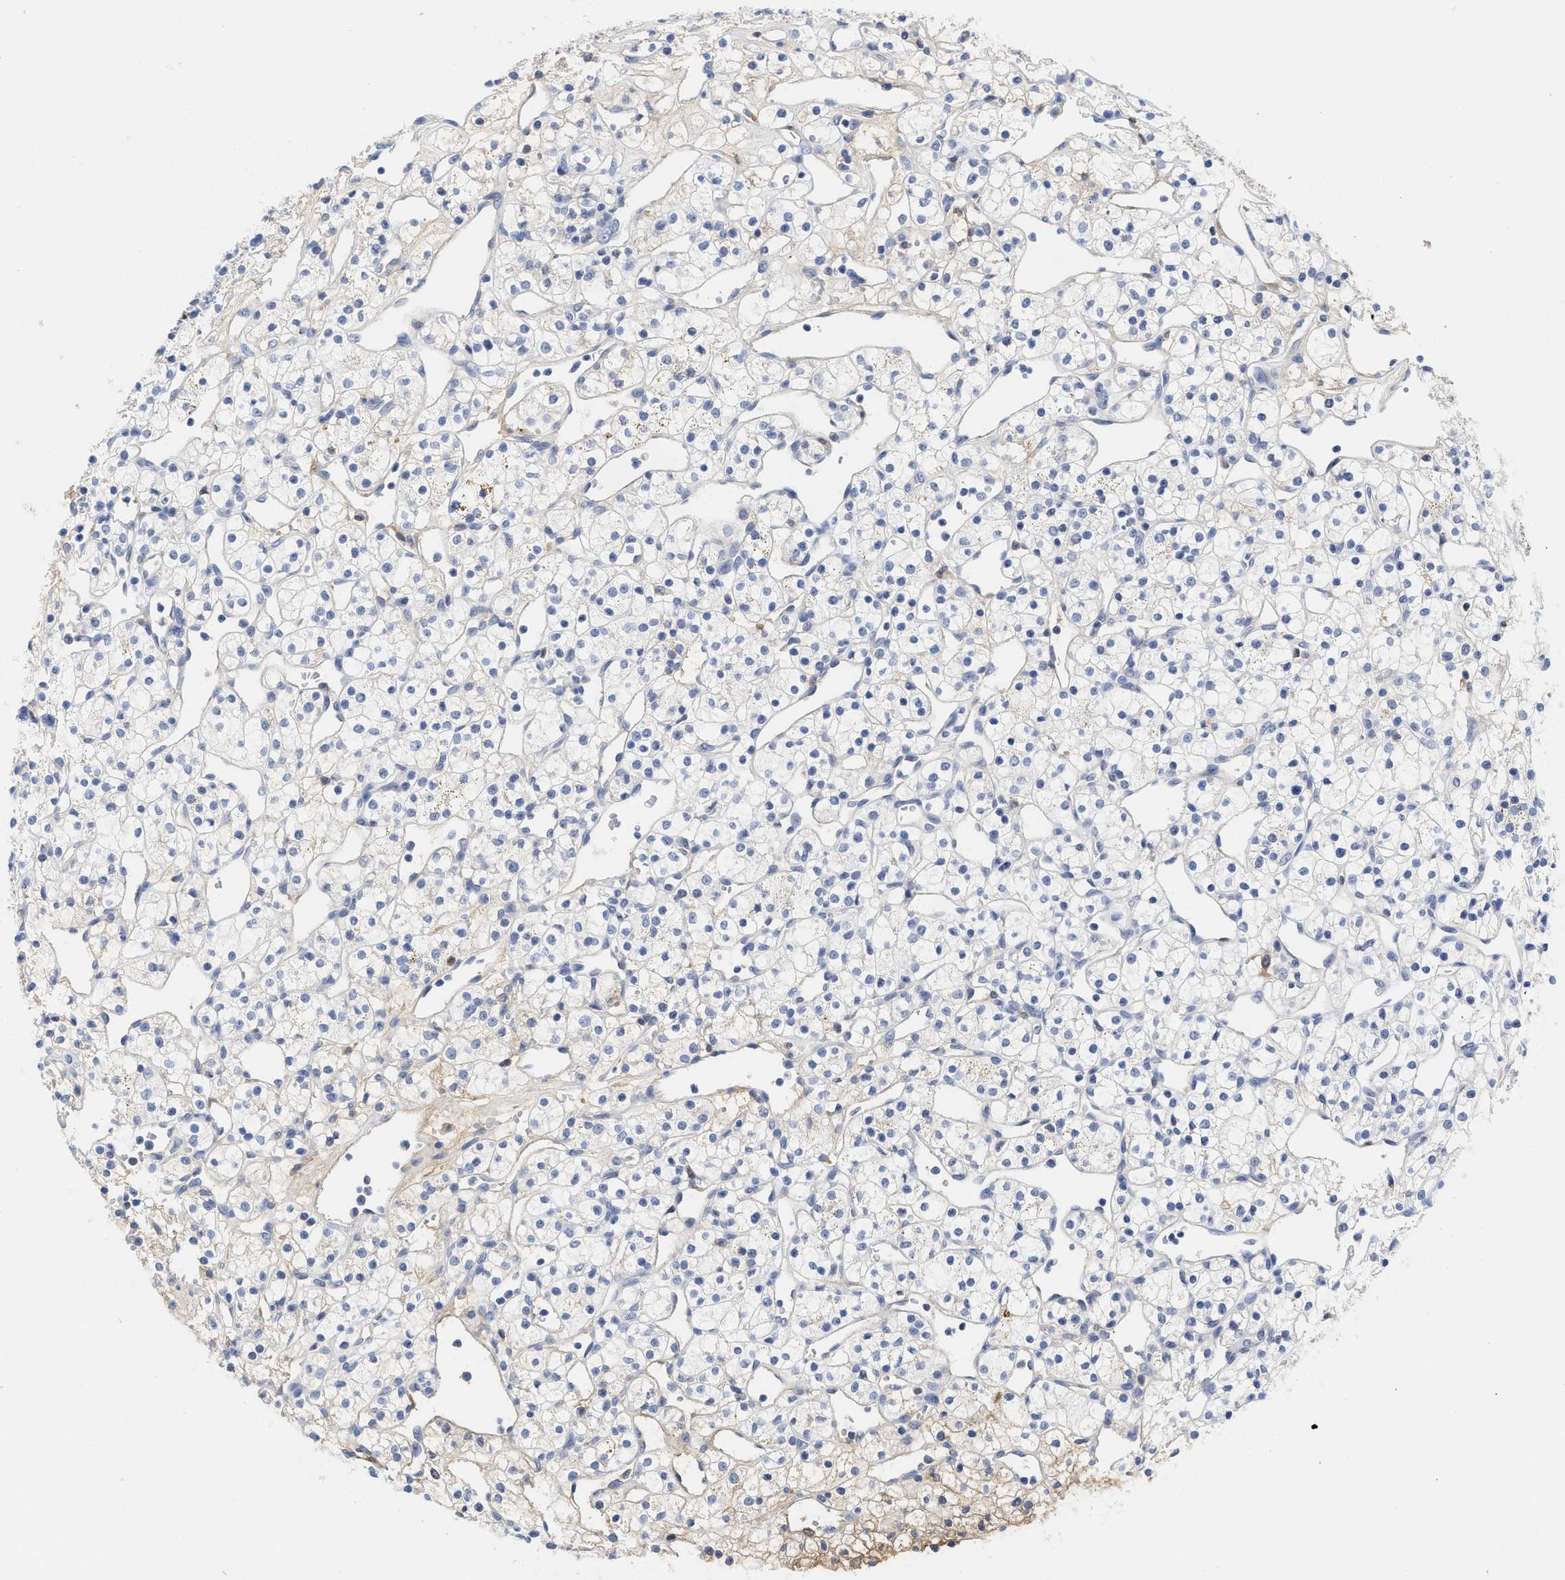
{"staining": {"intensity": "negative", "quantity": "none", "location": "none"}, "tissue": "renal cancer", "cell_type": "Tumor cells", "image_type": "cancer", "snomed": [{"axis": "morphology", "description": "Adenocarcinoma, NOS"}, {"axis": "topography", "description": "Kidney"}], "caption": "Tumor cells are negative for protein expression in human renal cancer (adenocarcinoma).", "gene": "C2", "patient": {"sex": "female", "age": 60}}